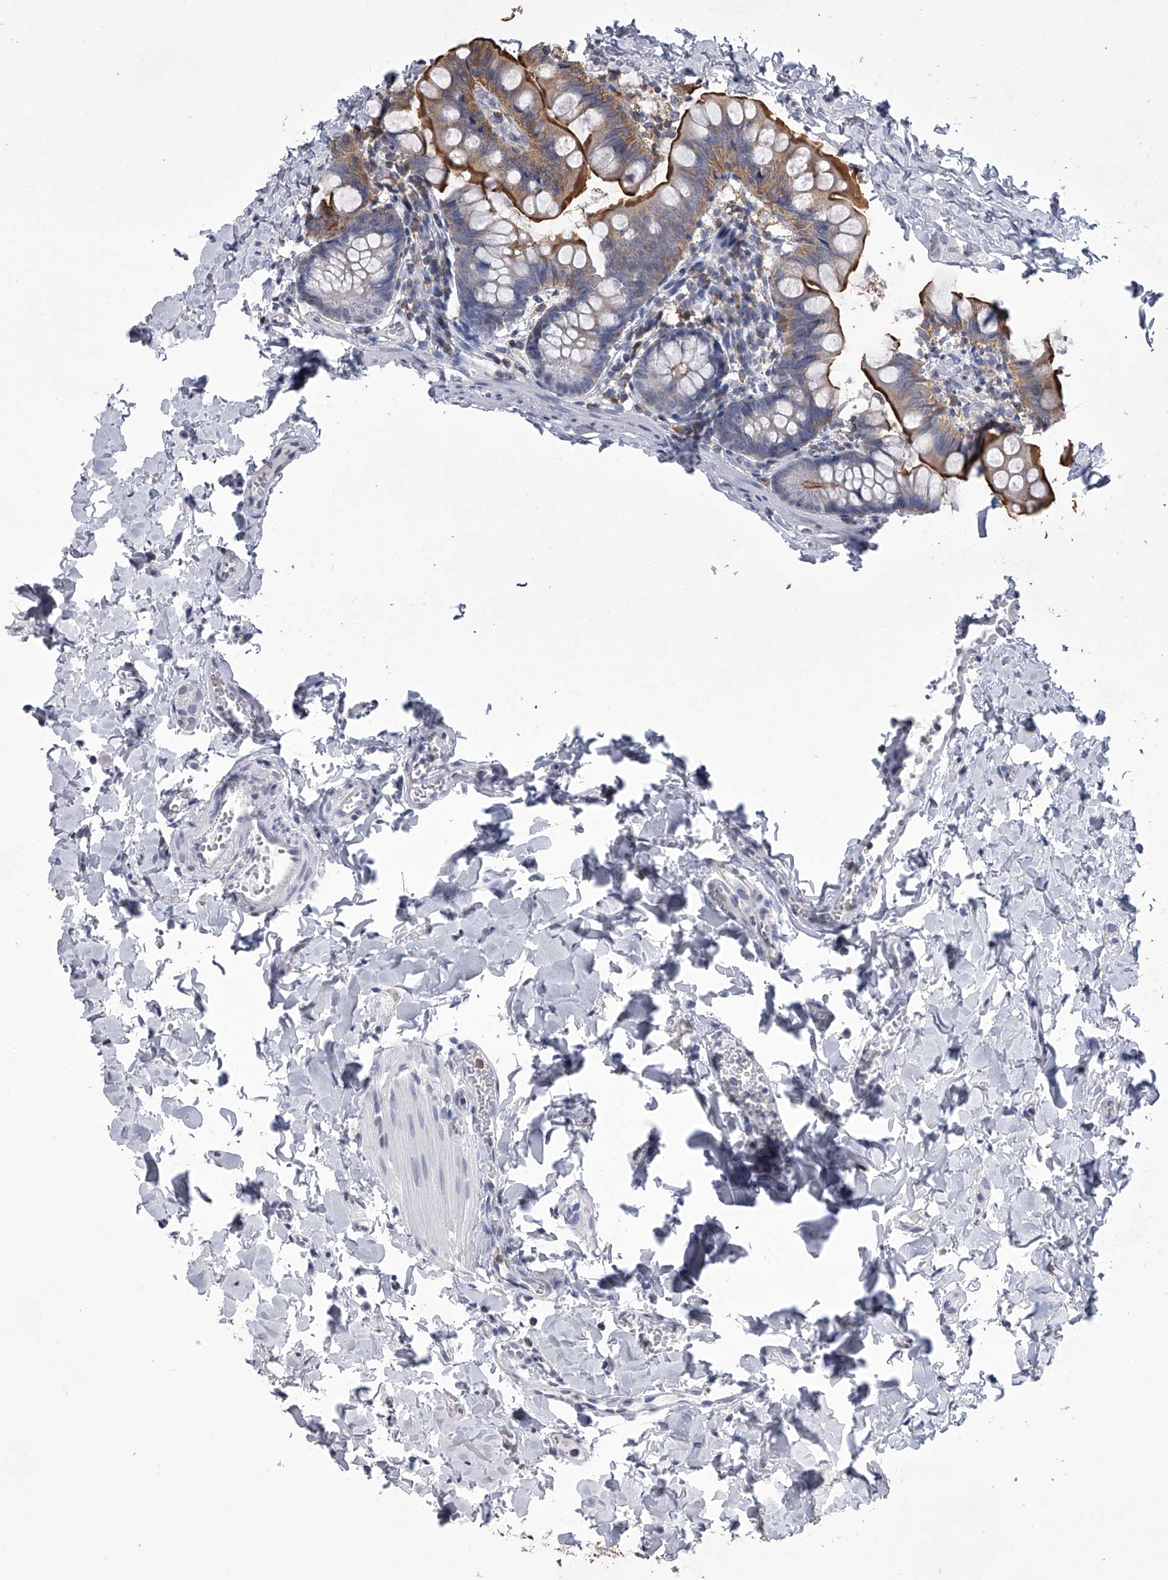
{"staining": {"intensity": "moderate", "quantity": "<25%", "location": "cytoplasmic/membranous"}, "tissue": "small intestine", "cell_type": "Glandular cells", "image_type": "normal", "snomed": [{"axis": "morphology", "description": "Normal tissue, NOS"}, {"axis": "topography", "description": "Small intestine"}], "caption": "Small intestine stained for a protein displays moderate cytoplasmic/membranous positivity in glandular cells. (IHC, brightfield microscopy, high magnification).", "gene": "TASP1", "patient": {"sex": "male", "age": 7}}